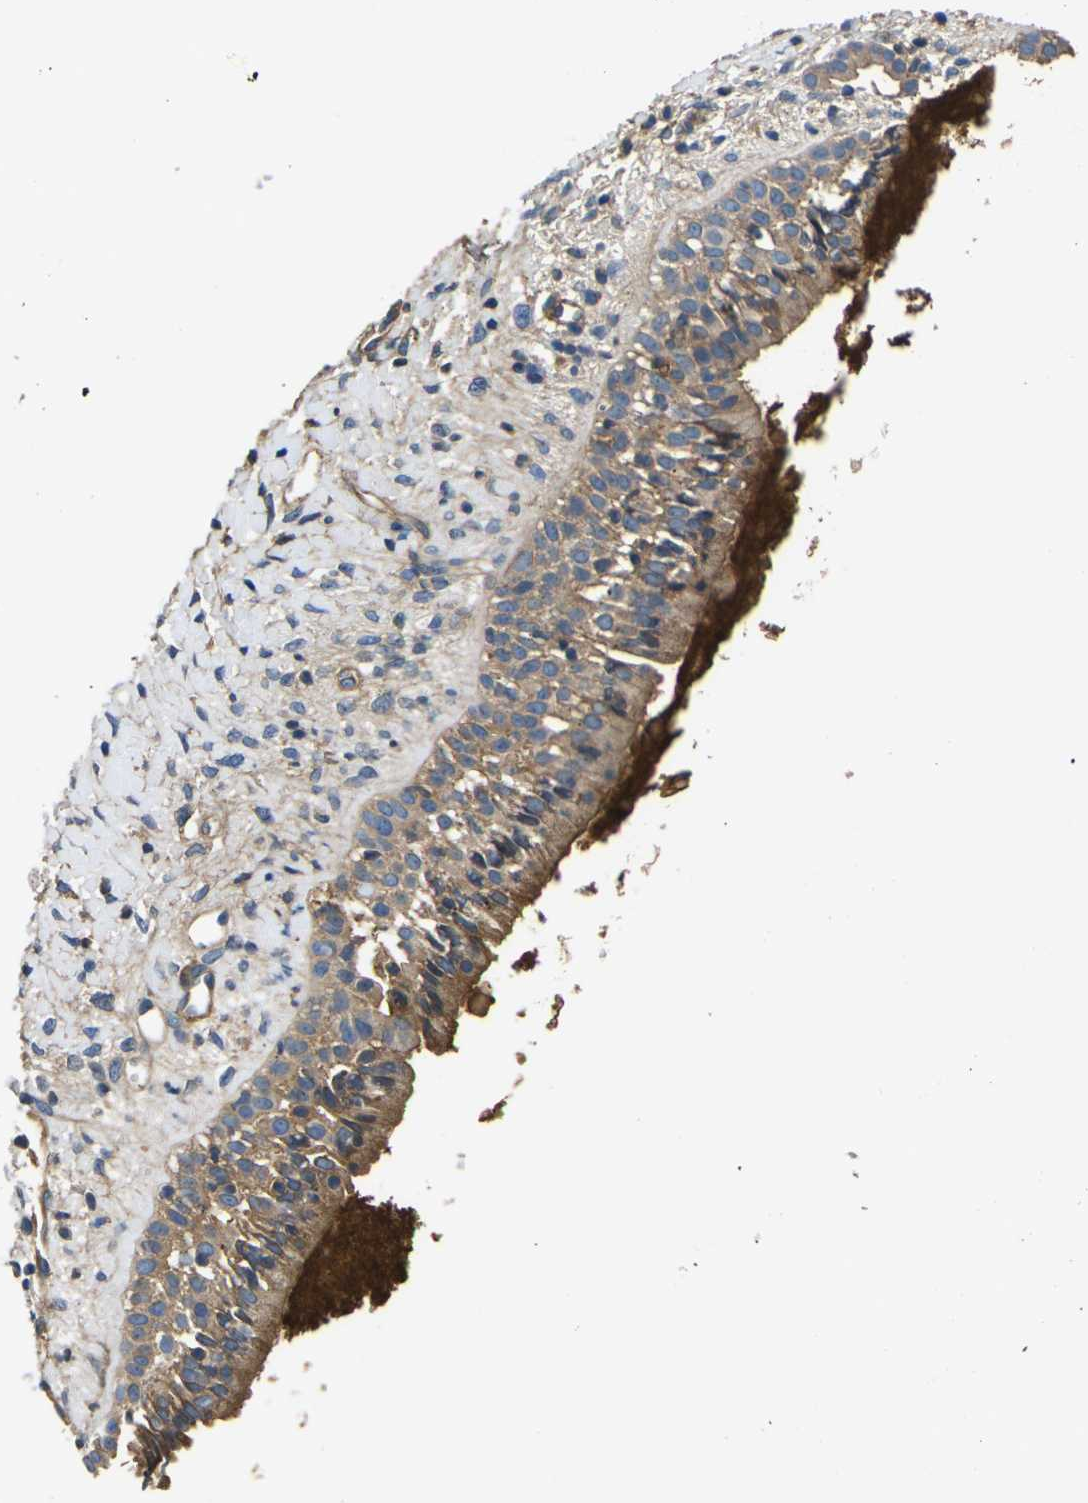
{"staining": {"intensity": "weak", "quantity": ">75%", "location": "cytoplasmic/membranous"}, "tissue": "nasopharynx", "cell_type": "Respiratory epithelial cells", "image_type": "normal", "snomed": [{"axis": "morphology", "description": "Normal tissue, NOS"}, {"axis": "topography", "description": "Nasopharynx"}], "caption": "Immunohistochemistry image of normal nasopharynx stained for a protein (brown), which reveals low levels of weak cytoplasmic/membranous staining in approximately >75% of respiratory epithelial cells.", "gene": "HSPG2", "patient": {"sex": "male", "age": 22}}